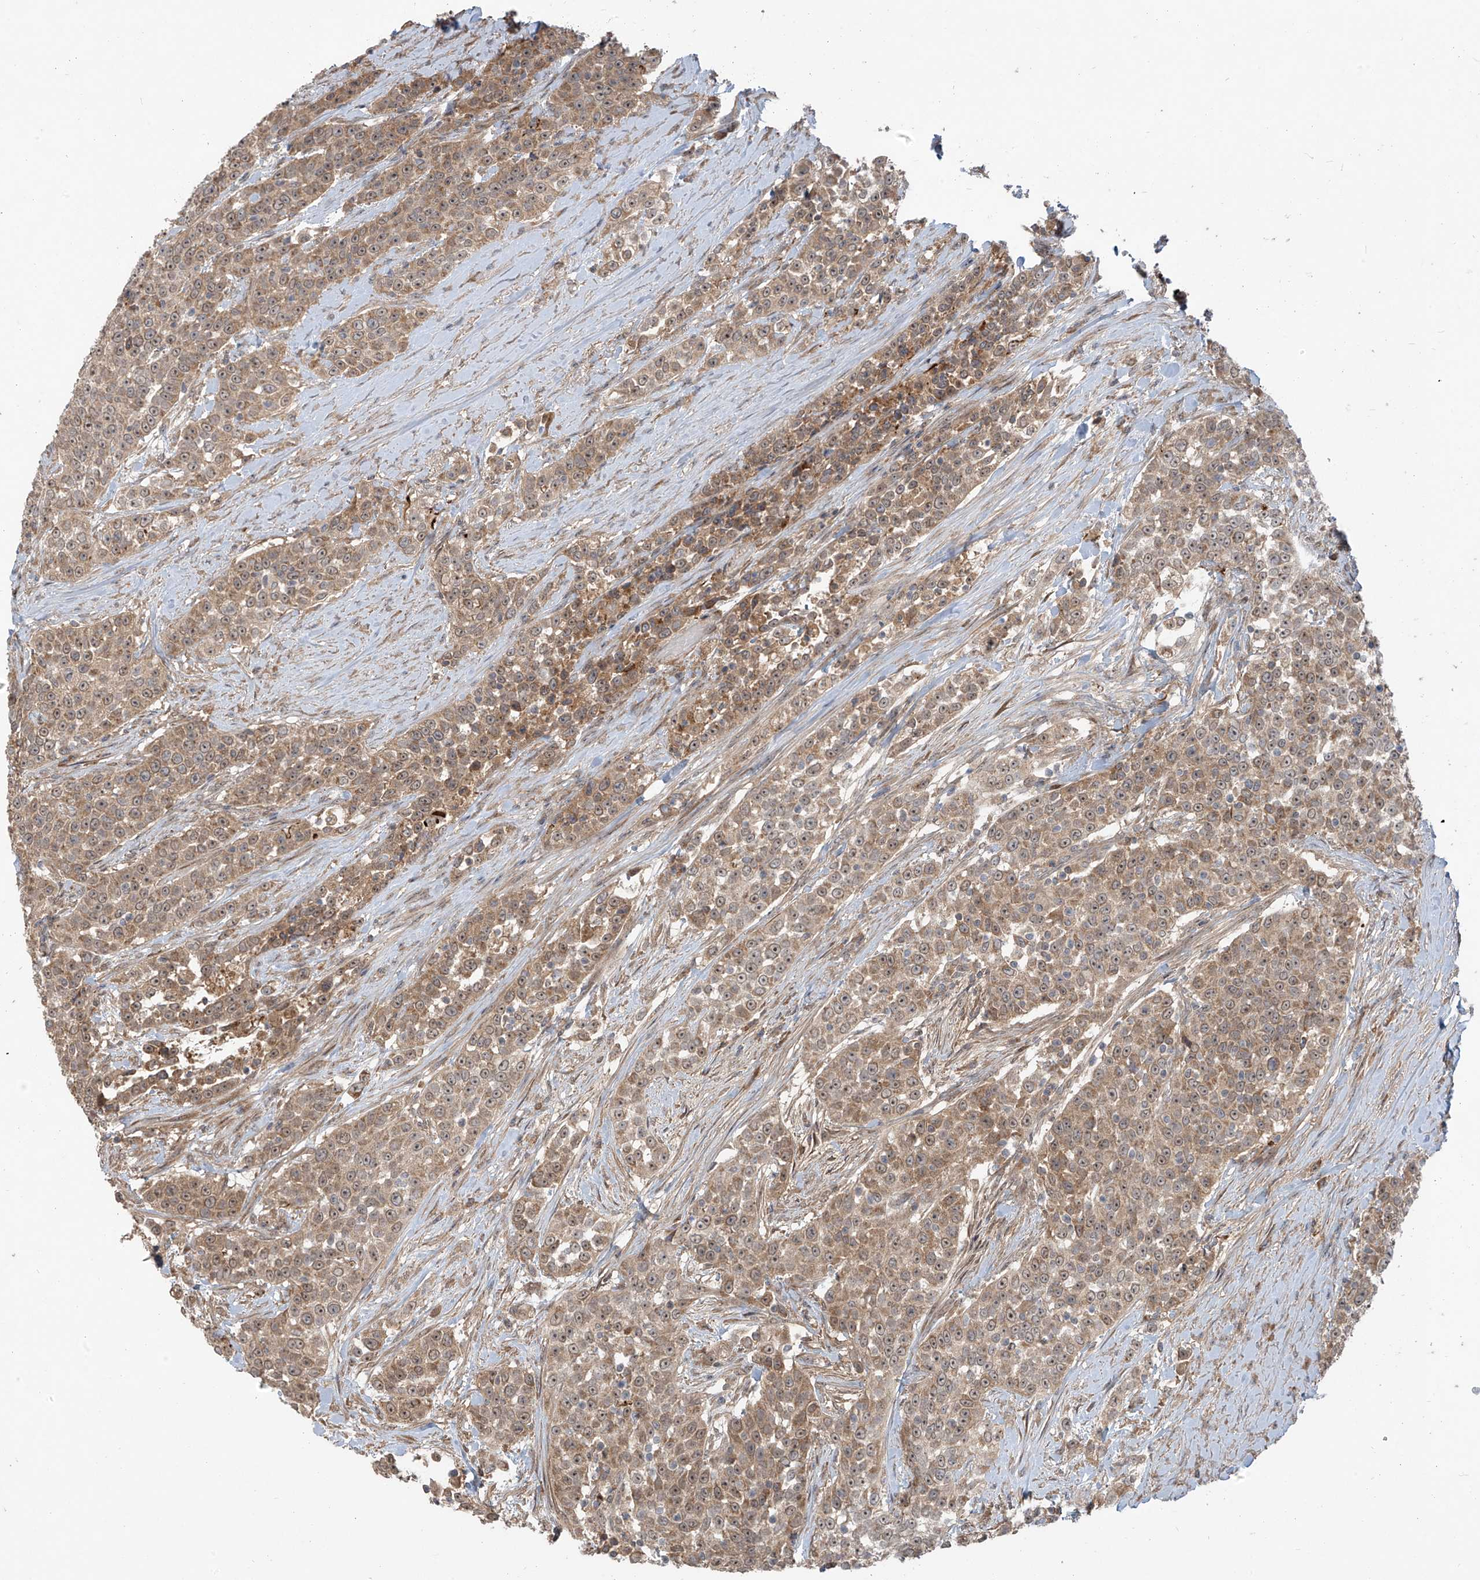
{"staining": {"intensity": "moderate", "quantity": ">75%", "location": "cytoplasmic/membranous,nuclear"}, "tissue": "urothelial cancer", "cell_type": "Tumor cells", "image_type": "cancer", "snomed": [{"axis": "morphology", "description": "Urothelial carcinoma, High grade"}, {"axis": "topography", "description": "Urinary bladder"}], "caption": "Immunohistochemical staining of human urothelial cancer demonstrates medium levels of moderate cytoplasmic/membranous and nuclear expression in approximately >75% of tumor cells.", "gene": "KATNIP", "patient": {"sex": "female", "age": 80}}